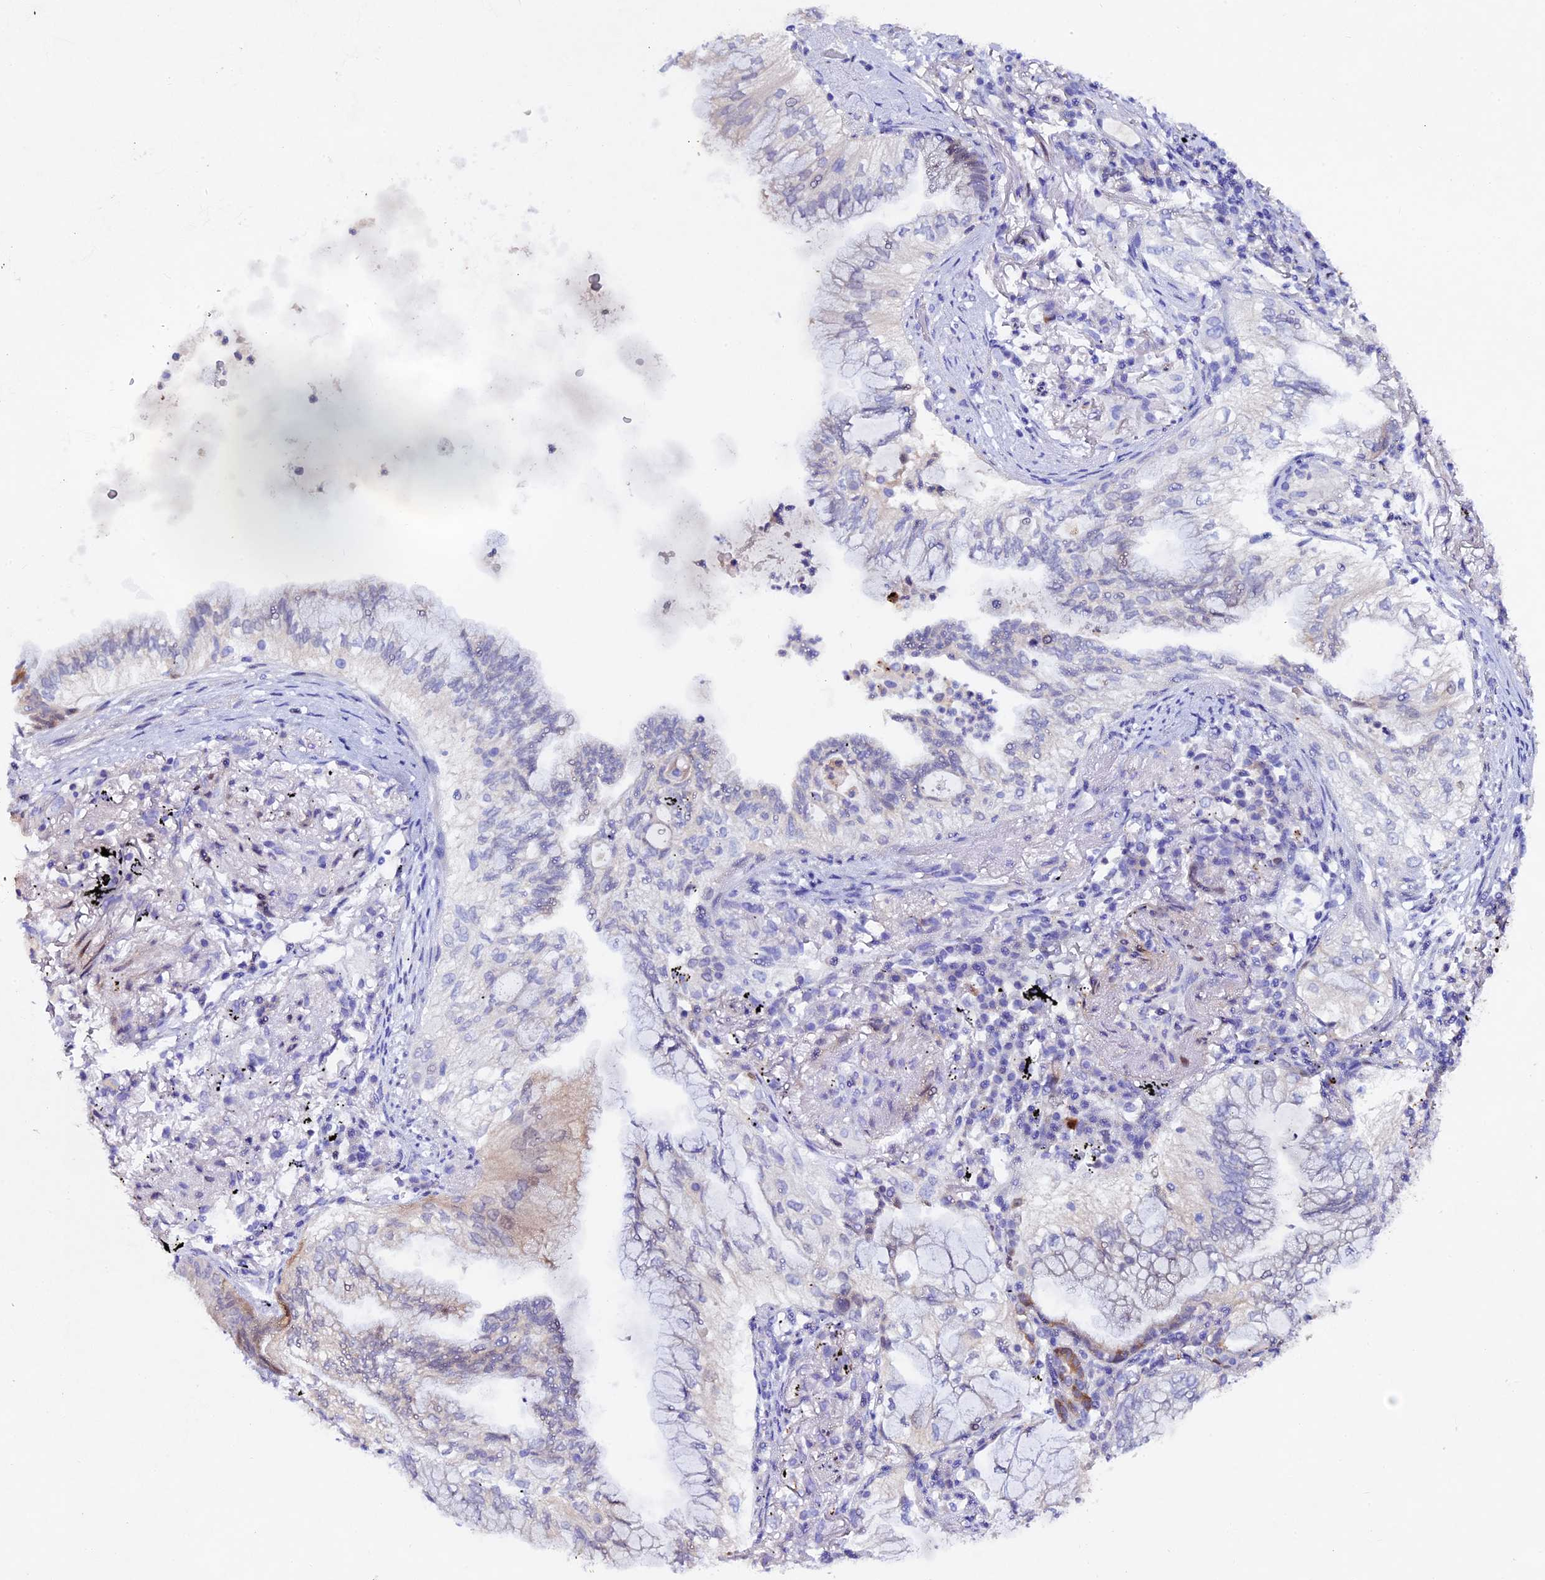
{"staining": {"intensity": "negative", "quantity": "none", "location": "none"}, "tissue": "lung cancer", "cell_type": "Tumor cells", "image_type": "cancer", "snomed": [{"axis": "morphology", "description": "Adenocarcinoma, NOS"}, {"axis": "topography", "description": "Lung"}], "caption": "This is an immunohistochemistry (IHC) histopathology image of lung adenocarcinoma. There is no positivity in tumor cells.", "gene": "TGDS", "patient": {"sex": "female", "age": 70}}